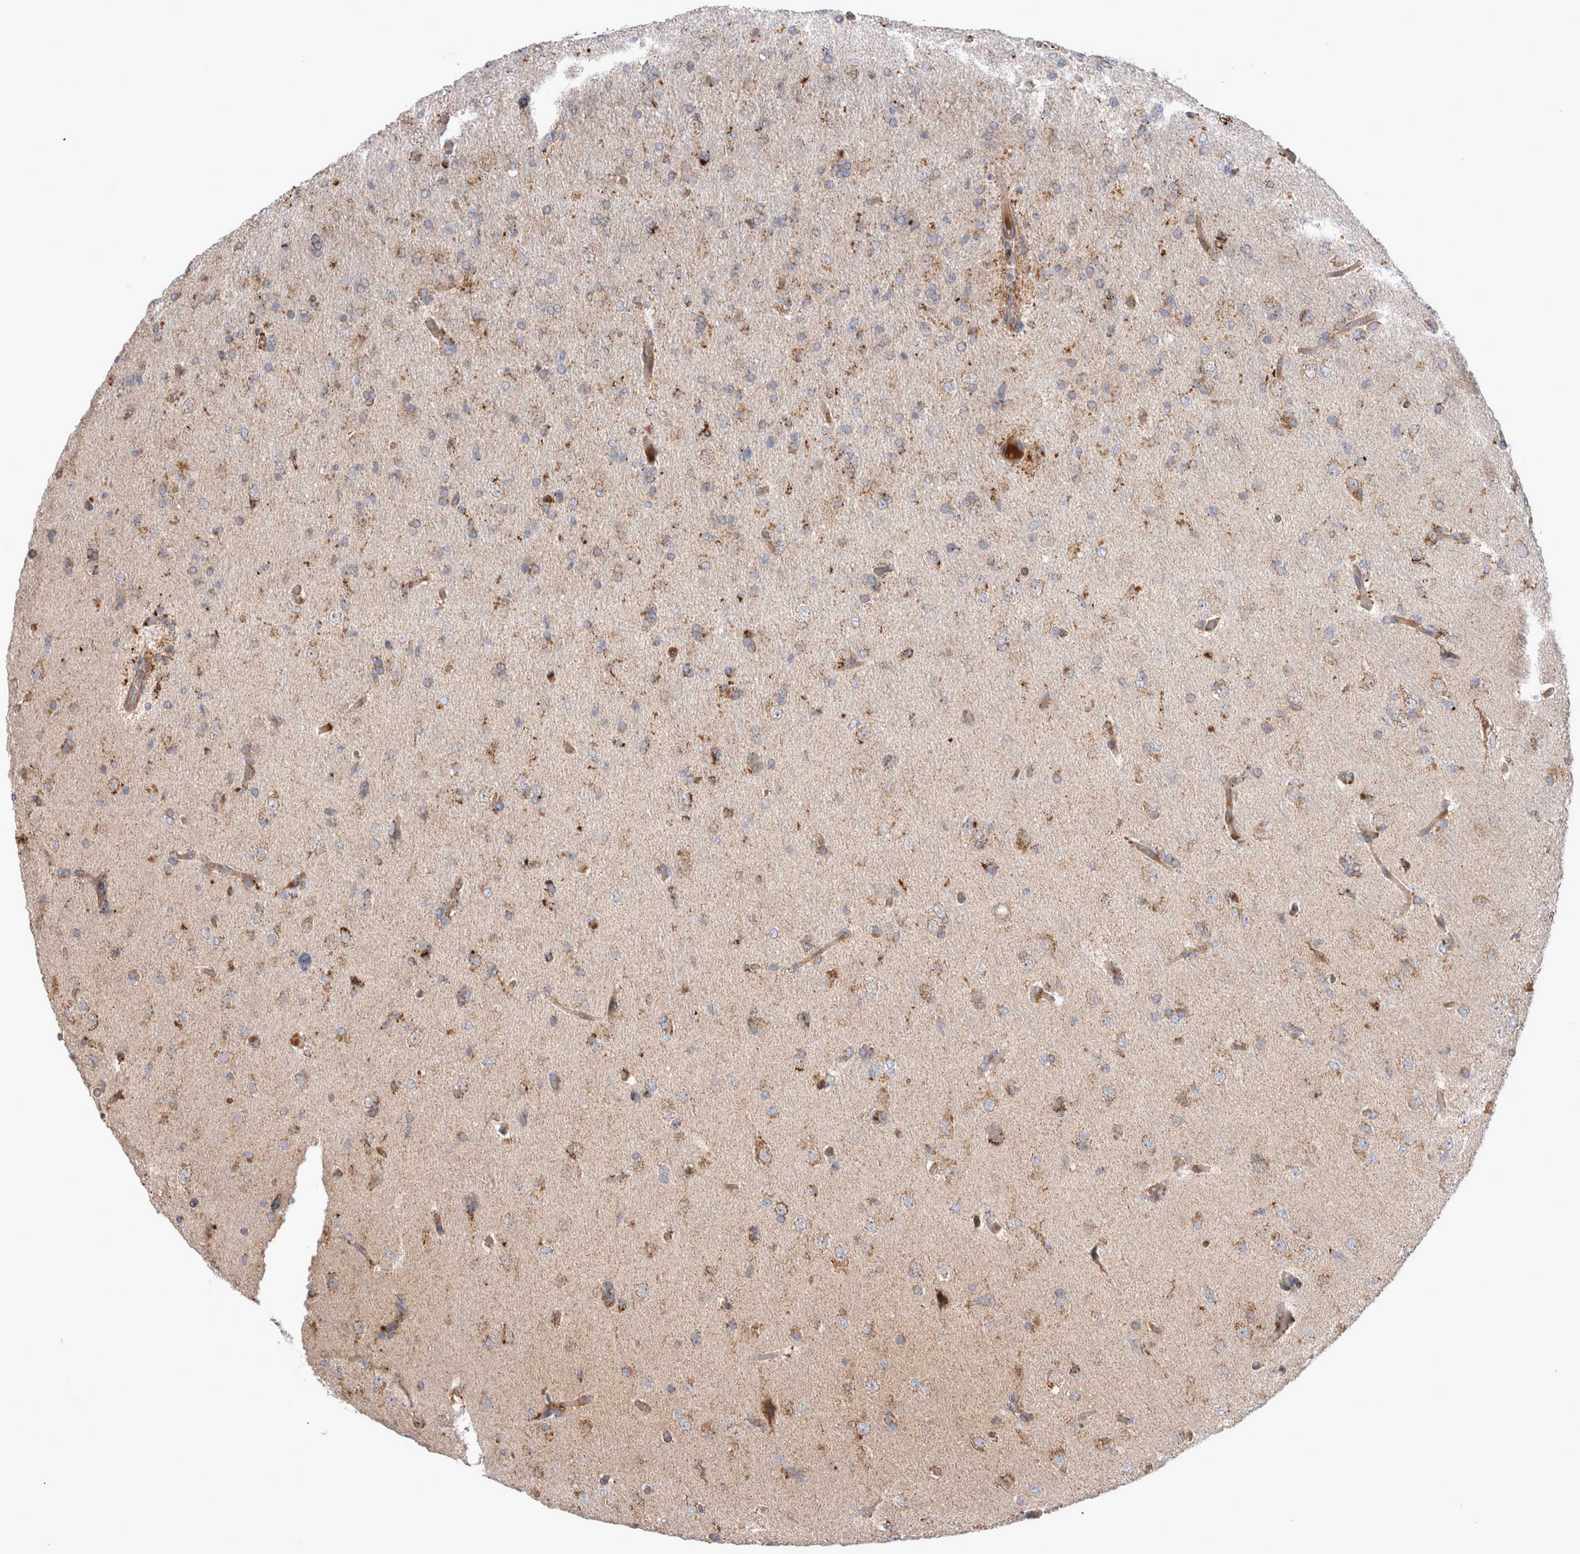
{"staining": {"intensity": "moderate", "quantity": "25%-75%", "location": "cytoplasmic/membranous"}, "tissue": "glioma", "cell_type": "Tumor cells", "image_type": "cancer", "snomed": [{"axis": "morphology", "description": "Glioma, malignant, High grade"}, {"axis": "topography", "description": "Cerebral cortex"}], "caption": "IHC (DAB) staining of high-grade glioma (malignant) displays moderate cytoplasmic/membranous protein staining in about 25%-75% of tumor cells. (Brightfield microscopy of DAB IHC at high magnification).", "gene": "MRPS28", "patient": {"sex": "female", "age": 36}}